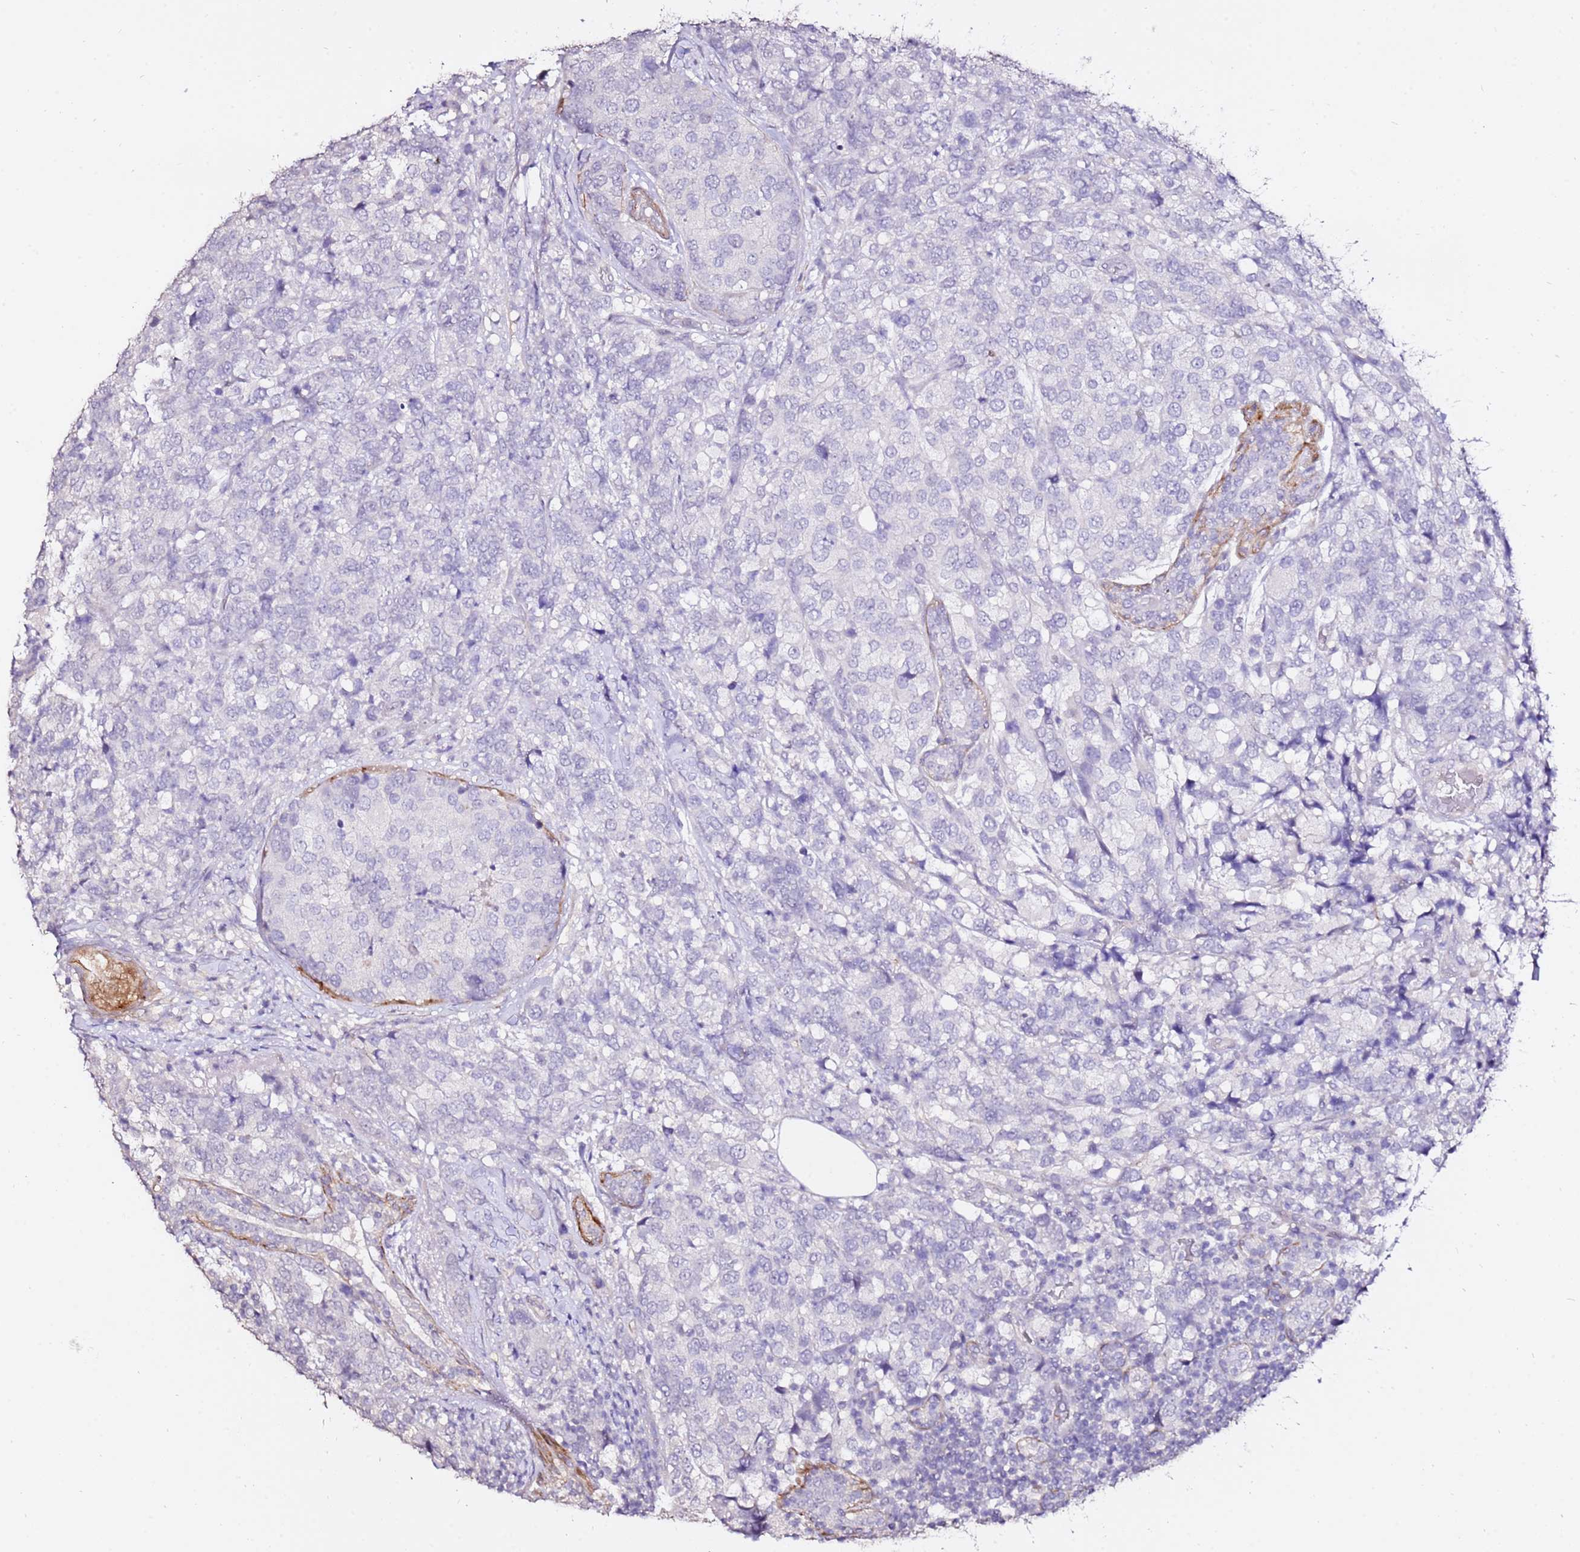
{"staining": {"intensity": "negative", "quantity": "none", "location": "none"}, "tissue": "breast cancer", "cell_type": "Tumor cells", "image_type": "cancer", "snomed": [{"axis": "morphology", "description": "Lobular carcinoma"}, {"axis": "topography", "description": "Breast"}], "caption": "Immunohistochemistry (IHC) of breast cancer (lobular carcinoma) demonstrates no positivity in tumor cells. (DAB immunohistochemistry (IHC) with hematoxylin counter stain).", "gene": "ART5", "patient": {"sex": "female", "age": 59}}